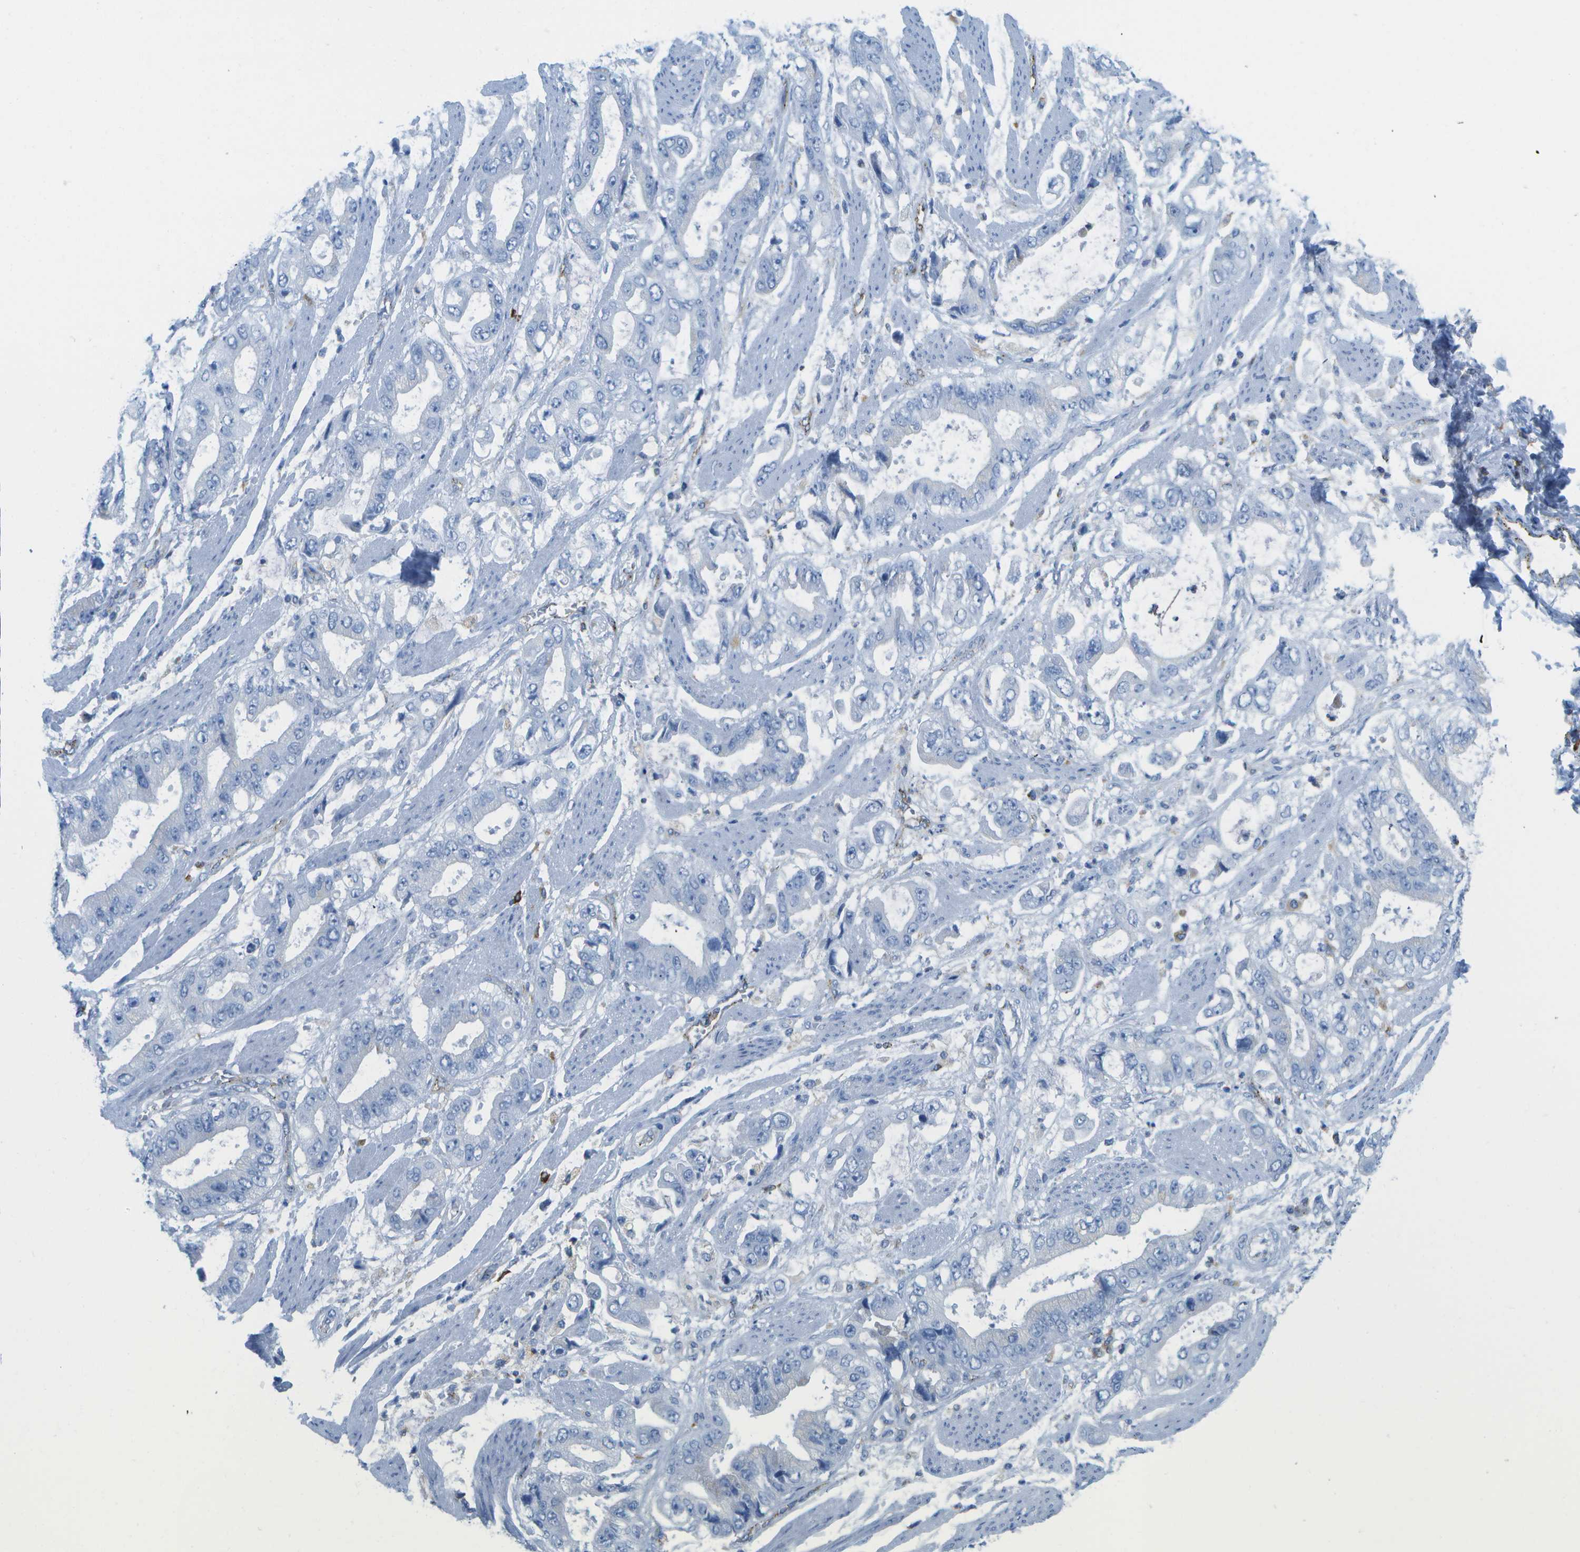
{"staining": {"intensity": "negative", "quantity": "none", "location": "none"}, "tissue": "stomach cancer", "cell_type": "Tumor cells", "image_type": "cancer", "snomed": [{"axis": "morphology", "description": "Normal tissue, NOS"}, {"axis": "morphology", "description": "Adenocarcinoma, NOS"}, {"axis": "topography", "description": "Stomach"}], "caption": "IHC of human stomach adenocarcinoma displays no positivity in tumor cells.", "gene": "PRCP", "patient": {"sex": "male", "age": 62}}